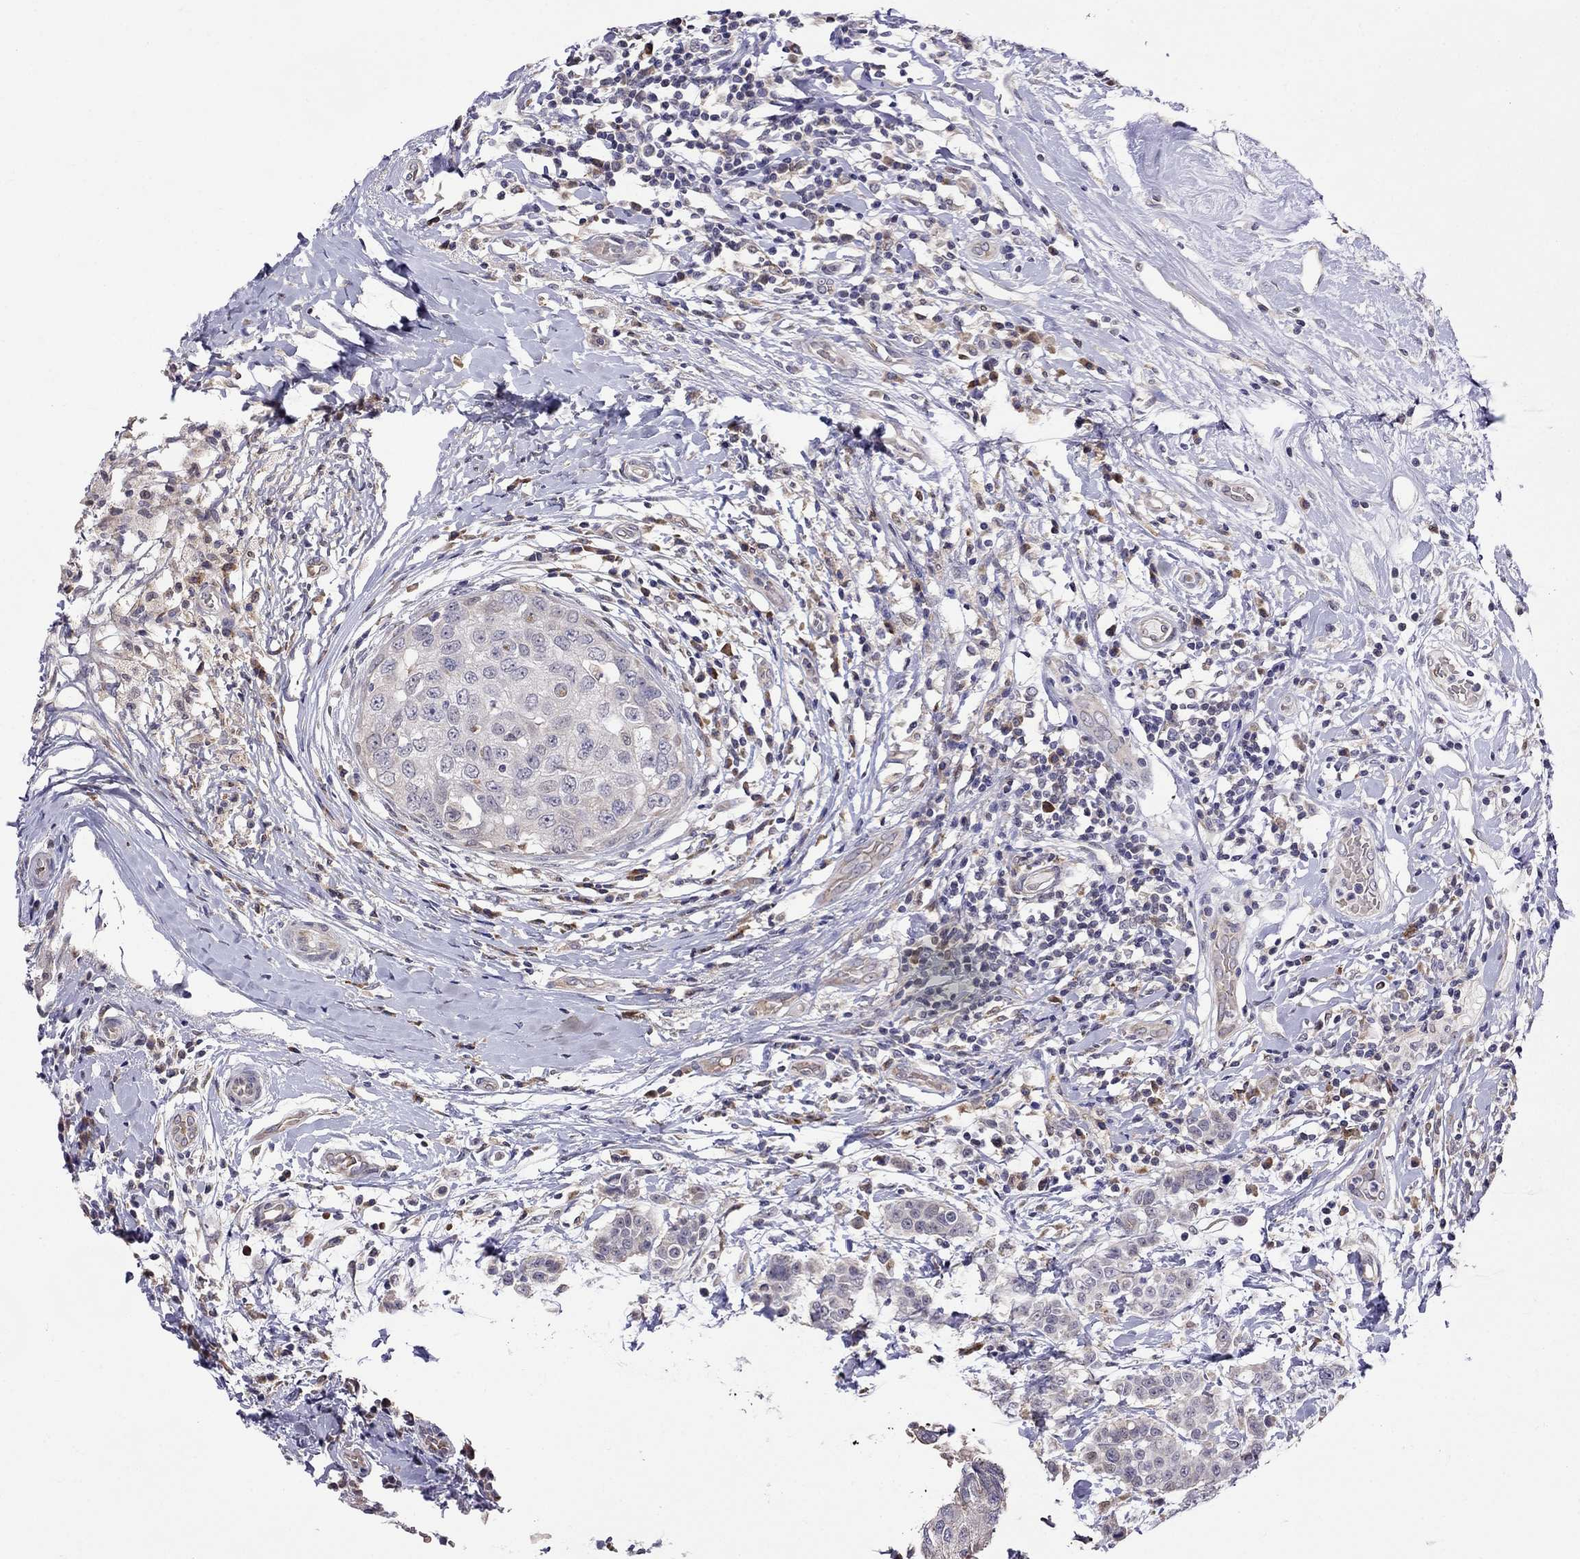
{"staining": {"intensity": "negative", "quantity": "none", "location": "none"}, "tissue": "breast cancer", "cell_type": "Tumor cells", "image_type": "cancer", "snomed": [{"axis": "morphology", "description": "Duct carcinoma"}, {"axis": "topography", "description": "Breast"}], "caption": "High power microscopy micrograph of an immunohistochemistry (IHC) photomicrograph of breast cancer, revealing no significant staining in tumor cells. (DAB IHC, high magnification).", "gene": "ADAM28", "patient": {"sex": "female", "age": 27}}